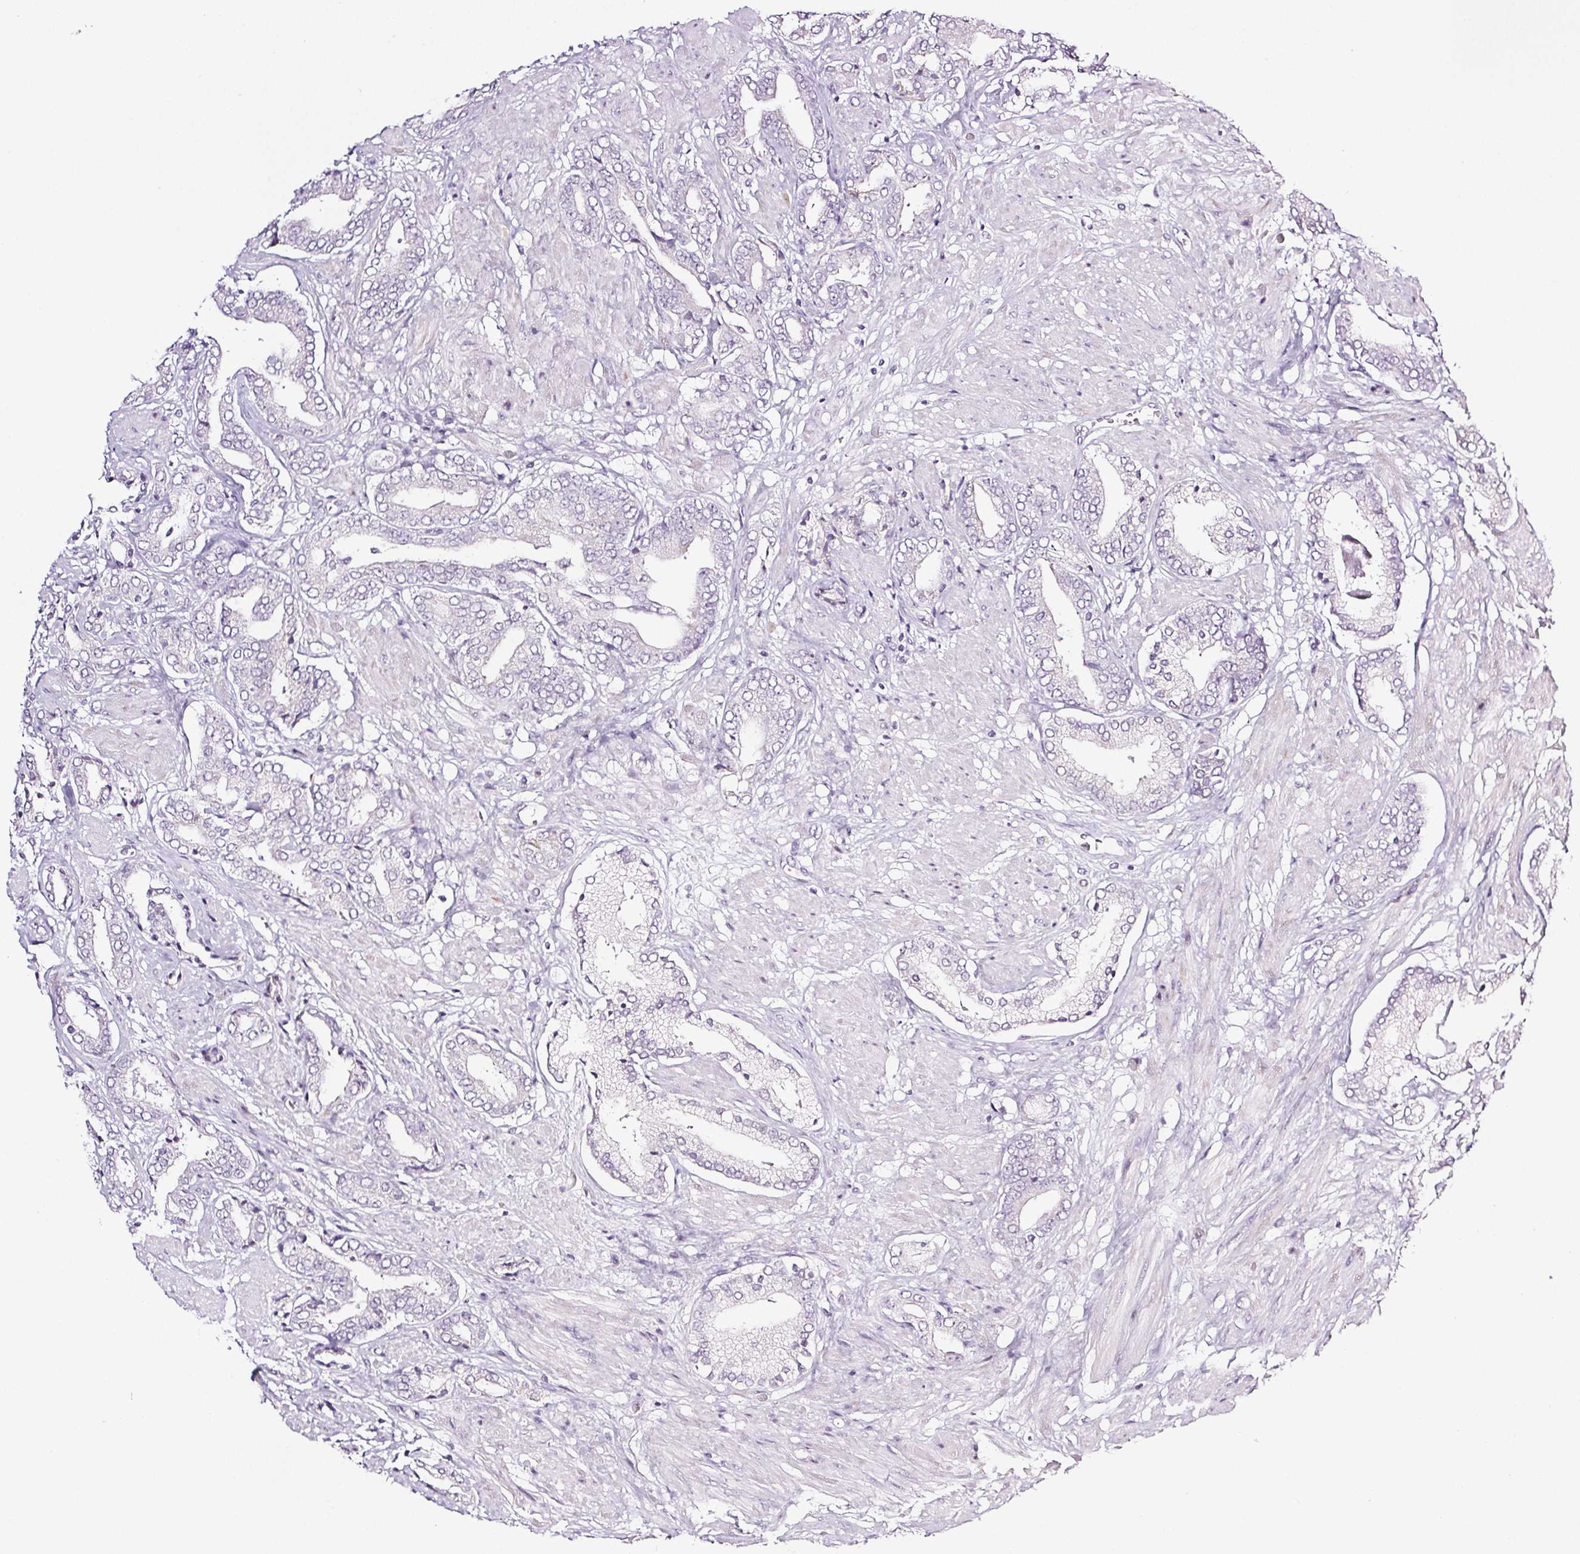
{"staining": {"intensity": "negative", "quantity": "none", "location": "none"}, "tissue": "prostate cancer", "cell_type": "Tumor cells", "image_type": "cancer", "snomed": [{"axis": "morphology", "description": "Adenocarcinoma, High grade"}, {"axis": "topography", "description": "Prostate"}], "caption": "Micrograph shows no protein staining in tumor cells of high-grade adenocarcinoma (prostate) tissue.", "gene": "COL7A1", "patient": {"sex": "male", "age": 56}}